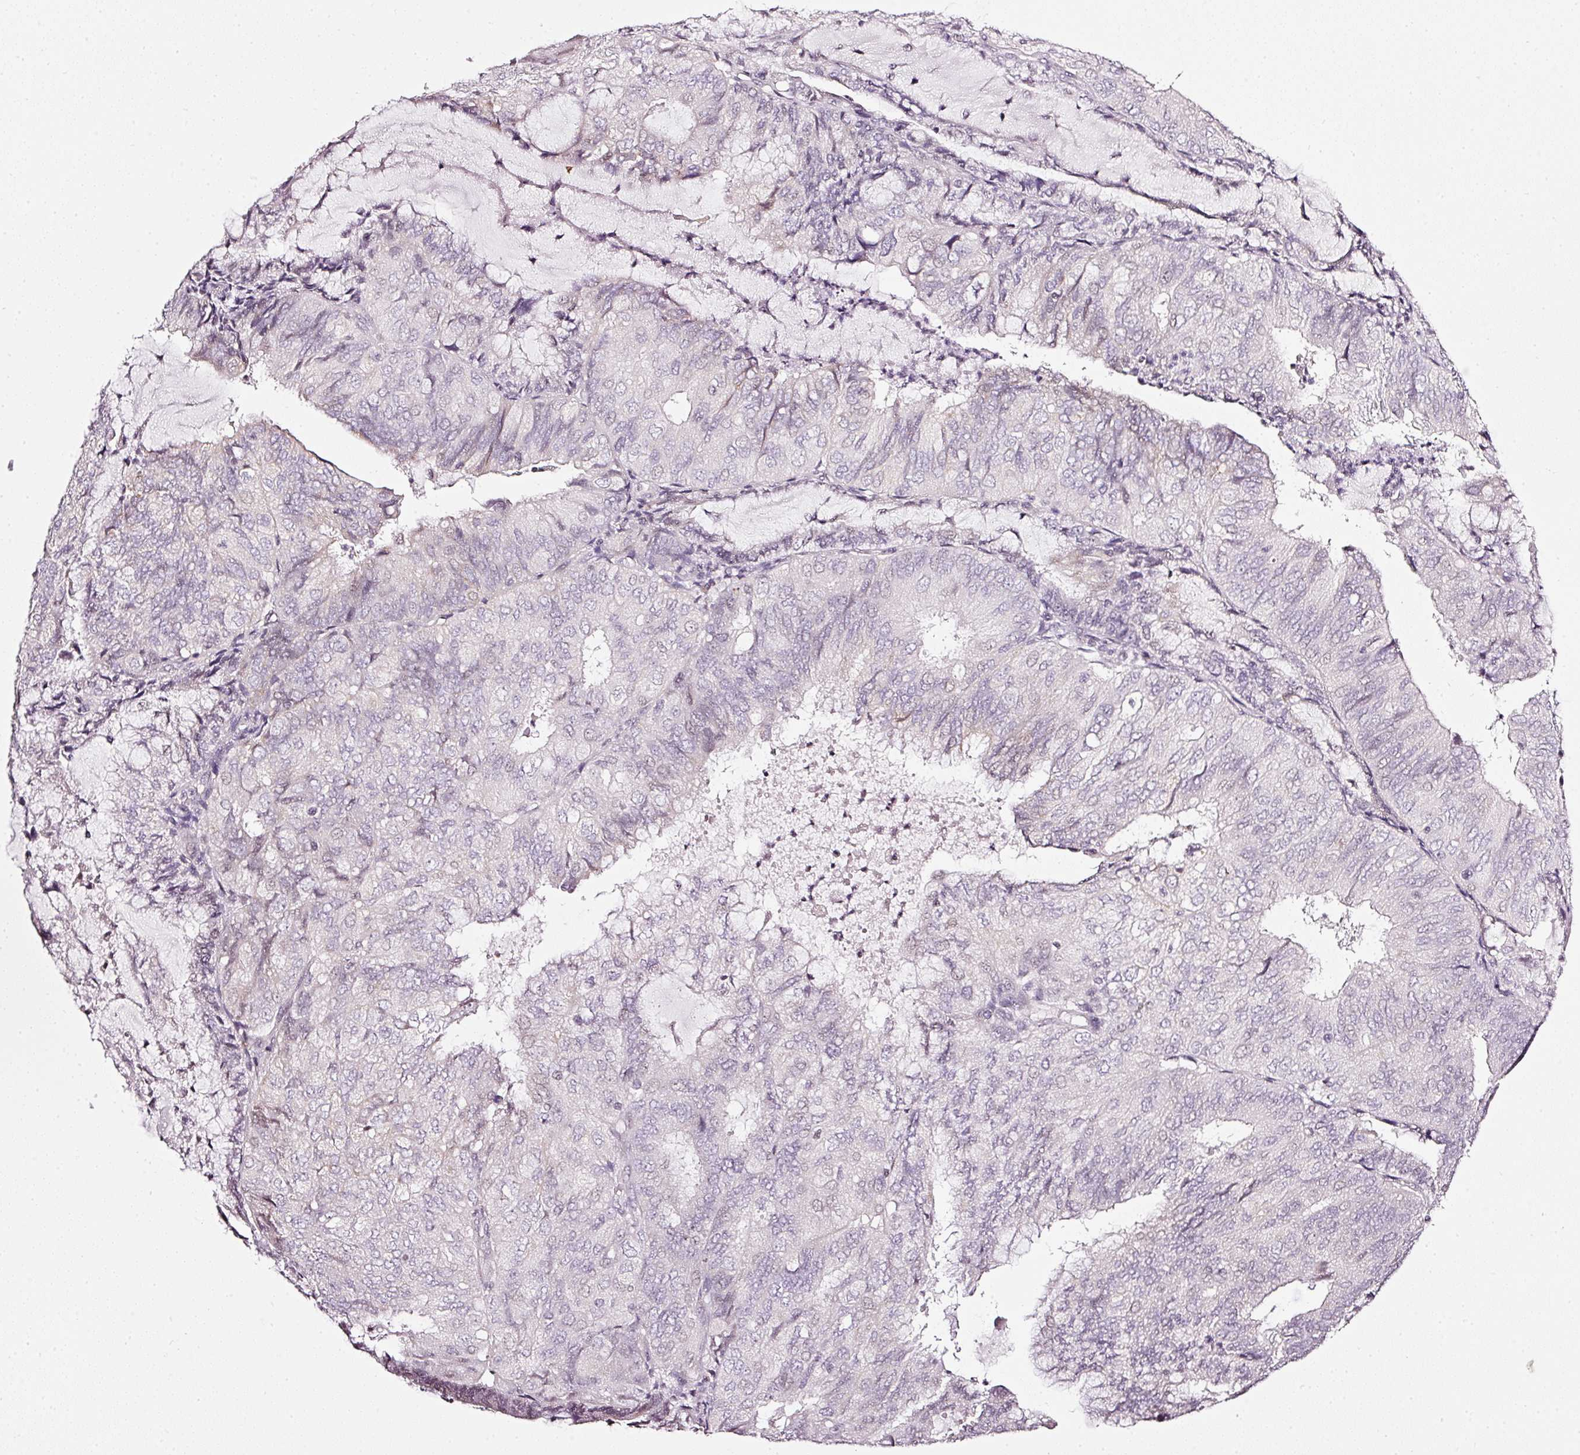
{"staining": {"intensity": "negative", "quantity": "none", "location": "none"}, "tissue": "endometrial cancer", "cell_type": "Tumor cells", "image_type": "cancer", "snomed": [{"axis": "morphology", "description": "Adenocarcinoma, NOS"}, {"axis": "topography", "description": "Endometrium"}], "caption": "Tumor cells are negative for brown protein staining in endometrial adenocarcinoma.", "gene": "NRDE2", "patient": {"sex": "female", "age": 81}}